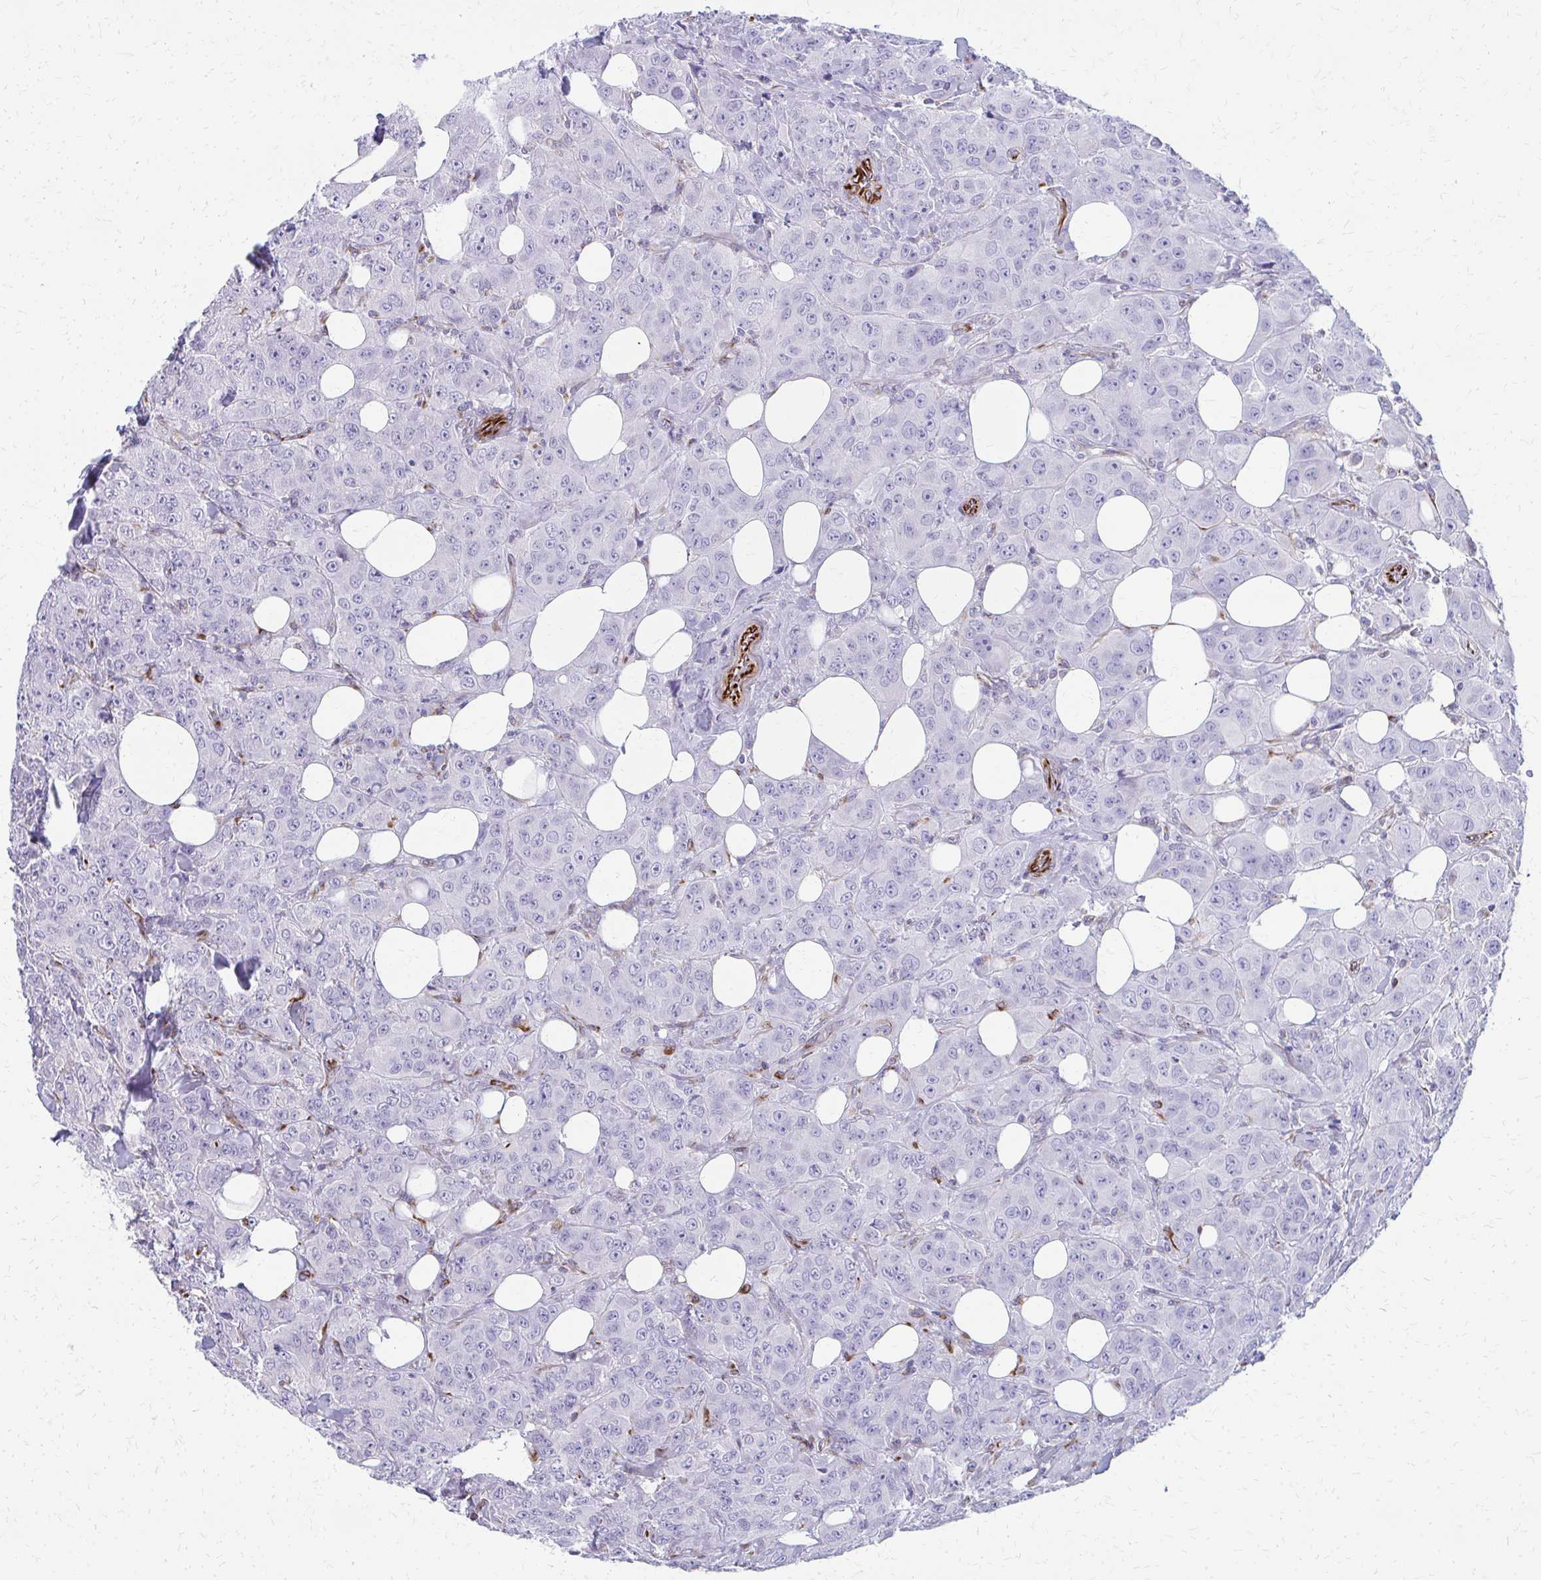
{"staining": {"intensity": "negative", "quantity": "none", "location": "none"}, "tissue": "breast cancer", "cell_type": "Tumor cells", "image_type": "cancer", "snomed": [{"axis": "morphology", "description": "Normal tissue, NOS"}, {"axis": "morphology", "description": "Duct carcinoma"}, {"axis": "topography", "description": "Breast"}], "caption": "An immunohistochemistry image of breast cancer is shown. There is no staining in tumor cells of breast cancer.", "gene": "TRIM6", "patient": {"sex": "female", "age": 43}}